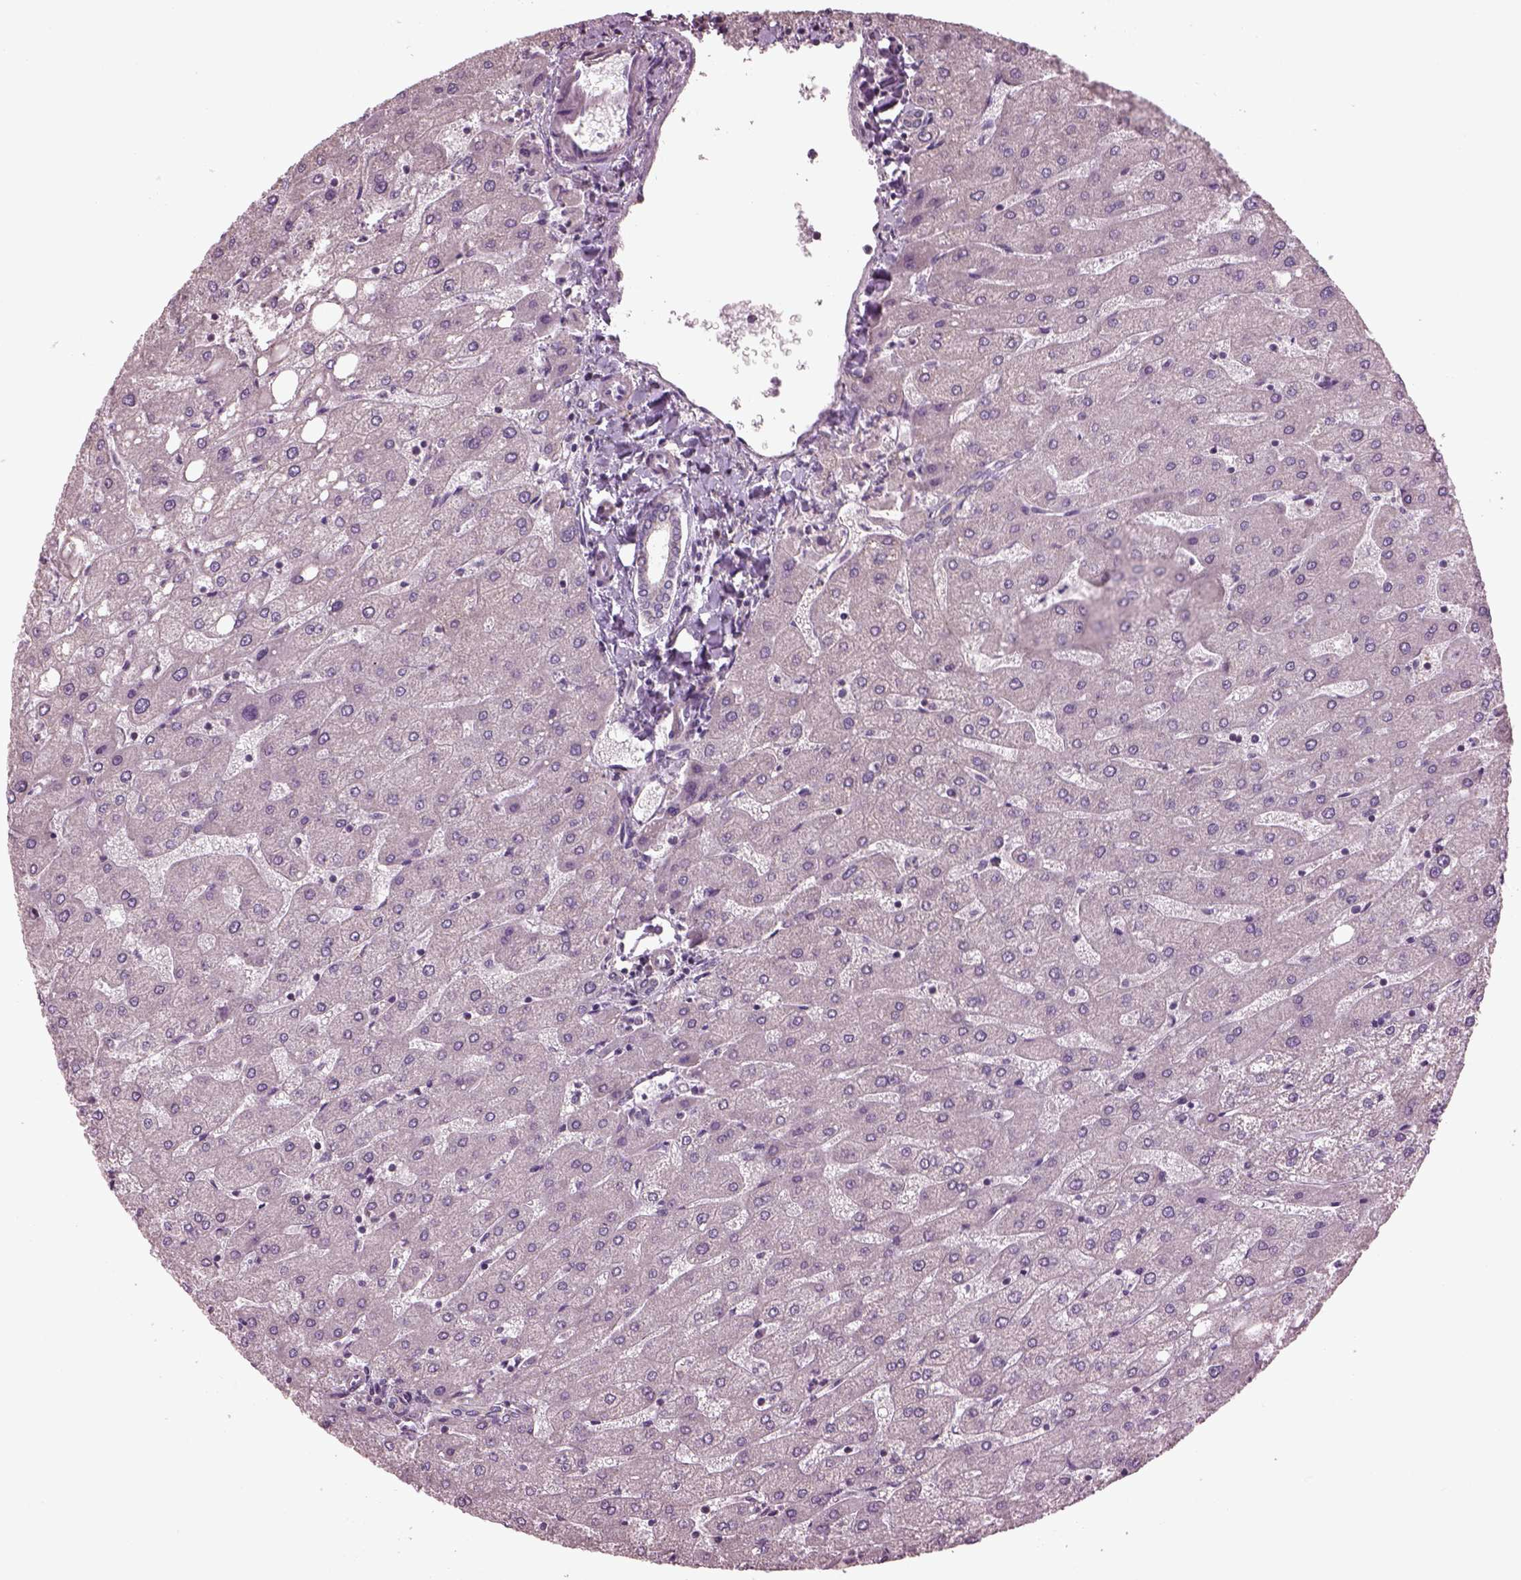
{"staining": {"intensity": "negative", "quantity": "none", "location": "none"}, "tissue": "liver", "cell_type": "Cholangiocytes", "image_type": "normal", "snomed": [{"axis": "morphology", "description": "Normal tissue, NOS"}, {"axis": "topography", "description": "Liver"}], "caption": "This is a micrograph of immunohistochemistry (IHC) staining of normal liver, which shows no expression in cholangiocytes.", "gene": "SPATA7", "patient": {"sex": "male", "age": 67}}